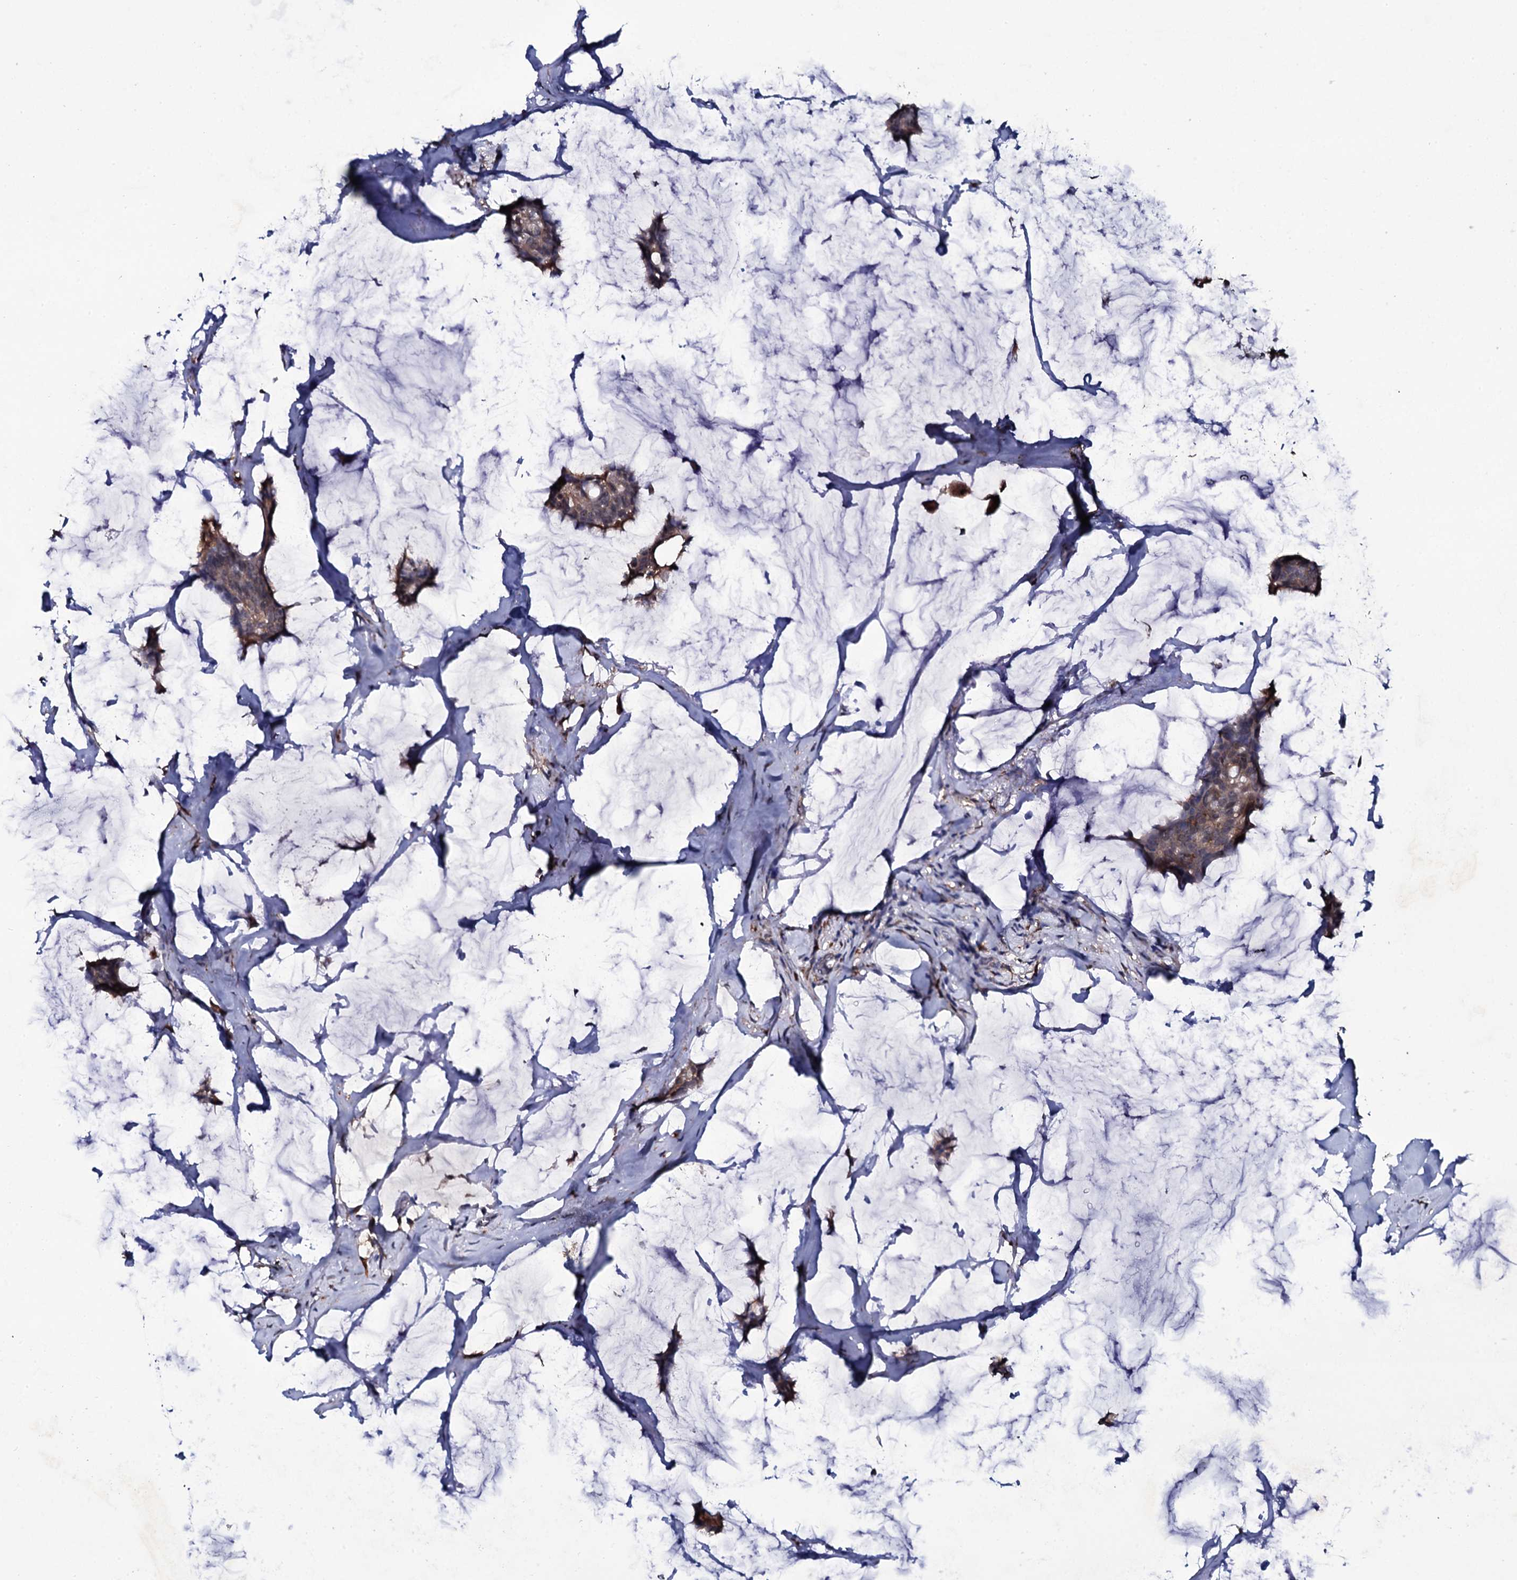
{"staining": {"intensity": "moderate", "quantity": ">75%", "location": "cytoplasmic/membranous"}, "tissue": "breast cancer", "cell_type": "Tumor cells", "image_type": "cancer", "snomed": [{"axis": "morphology", "description": "Duct carcinoma"}, {"axis": "topography", "description": "Breast"}], "caption": "Moderate cytoplasmic/membranous staining is appreciated in approximately >75% of tumor cells in breast cancer.", "gene": "CRYL1", "patient": {"sex": "female", "age": 93}}